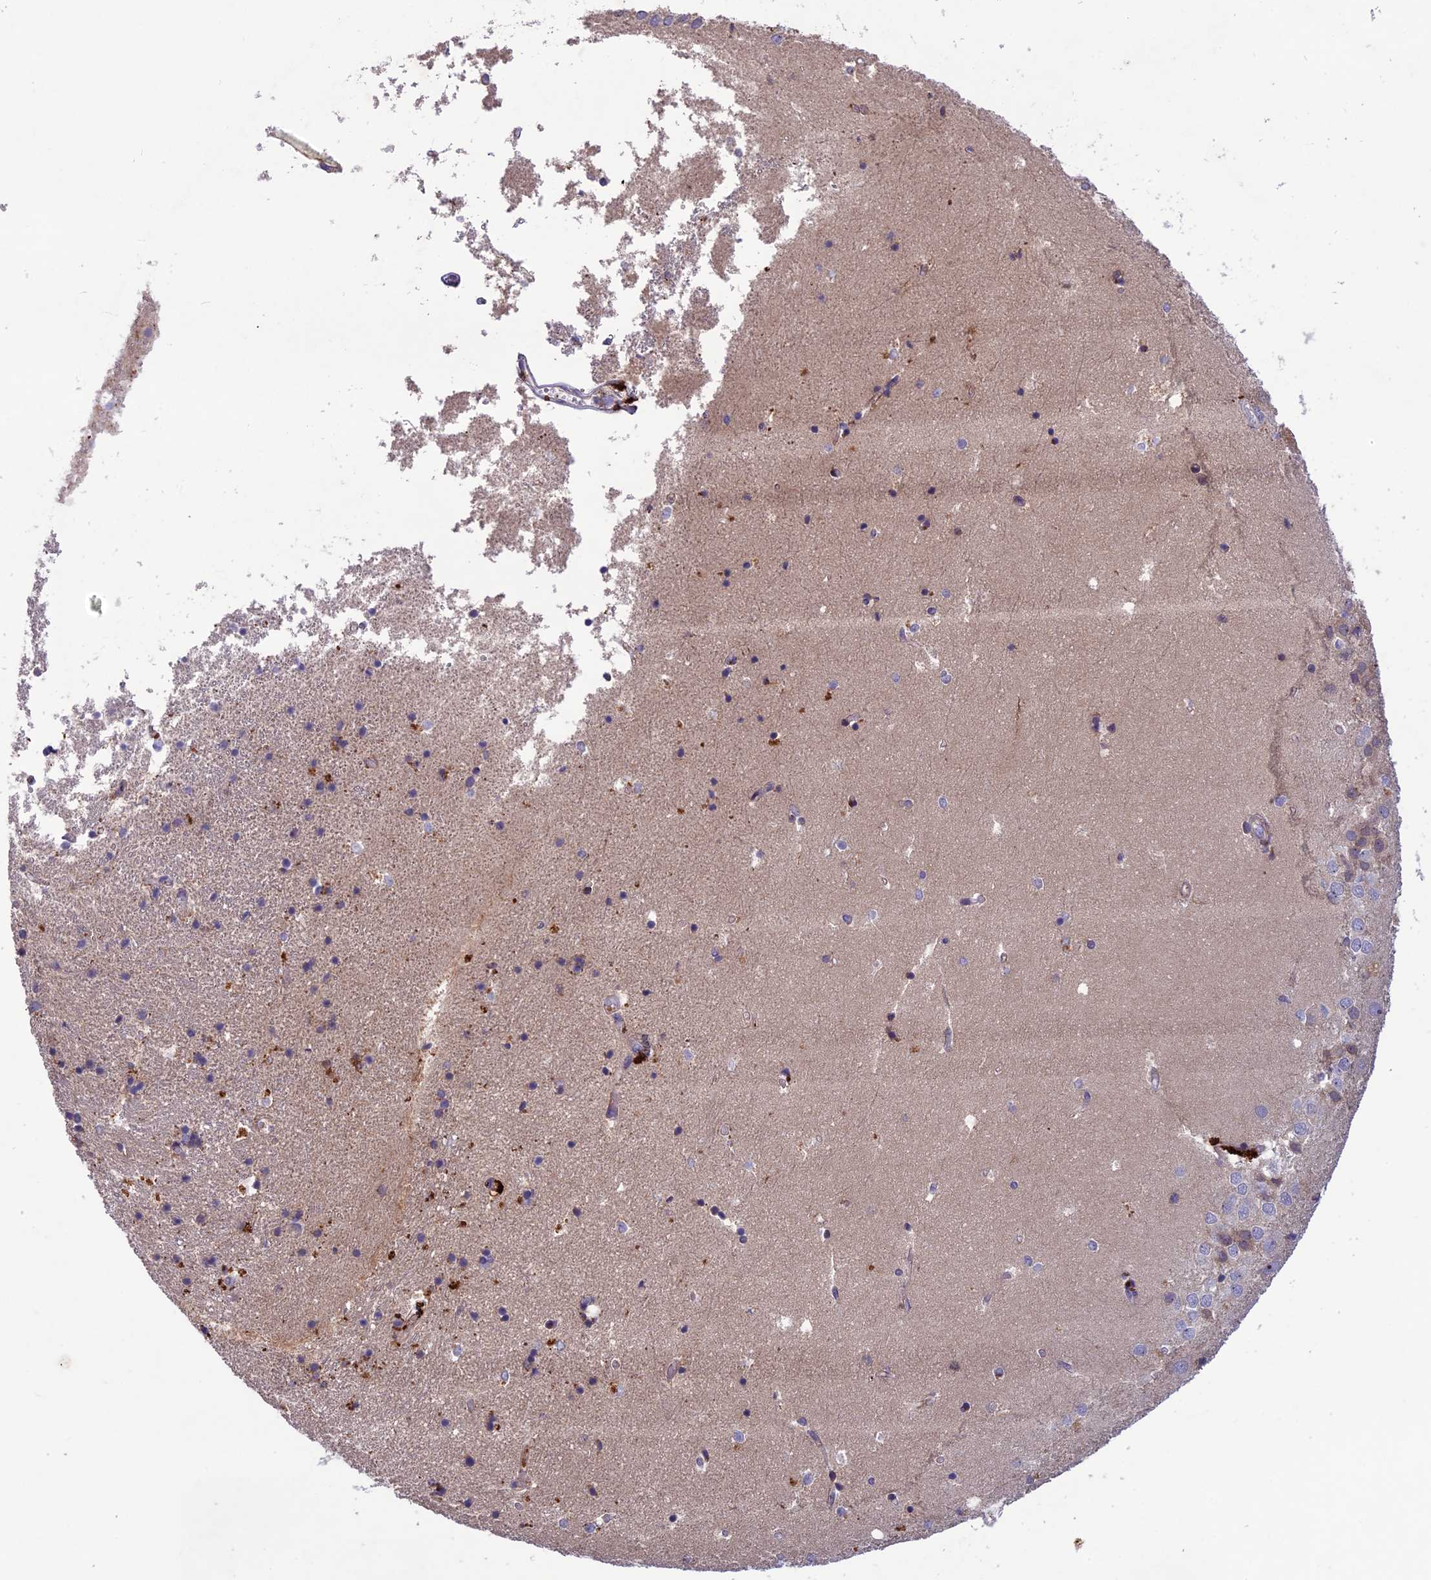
{"staining": {"intensity": "negative", "quantity": "none", "location": "none"}, "tissue": "hippocampus", "cell_type": "Glial cells", "image_type": "normal", "snomed": [{"axis": "morphology", "description": "Normal tissue, NOS"}, {"axis": "topography", "description": "Hippocampus"}], "caption": "Immunohistochemistry image of benign hippocampus: human hippocampus stained with DAB (3,3'-diaminobenzidine) shows no significant protein positivity in glial cells.", "gene": "ADO", "patient": {"sex": "female", "age": 52}}